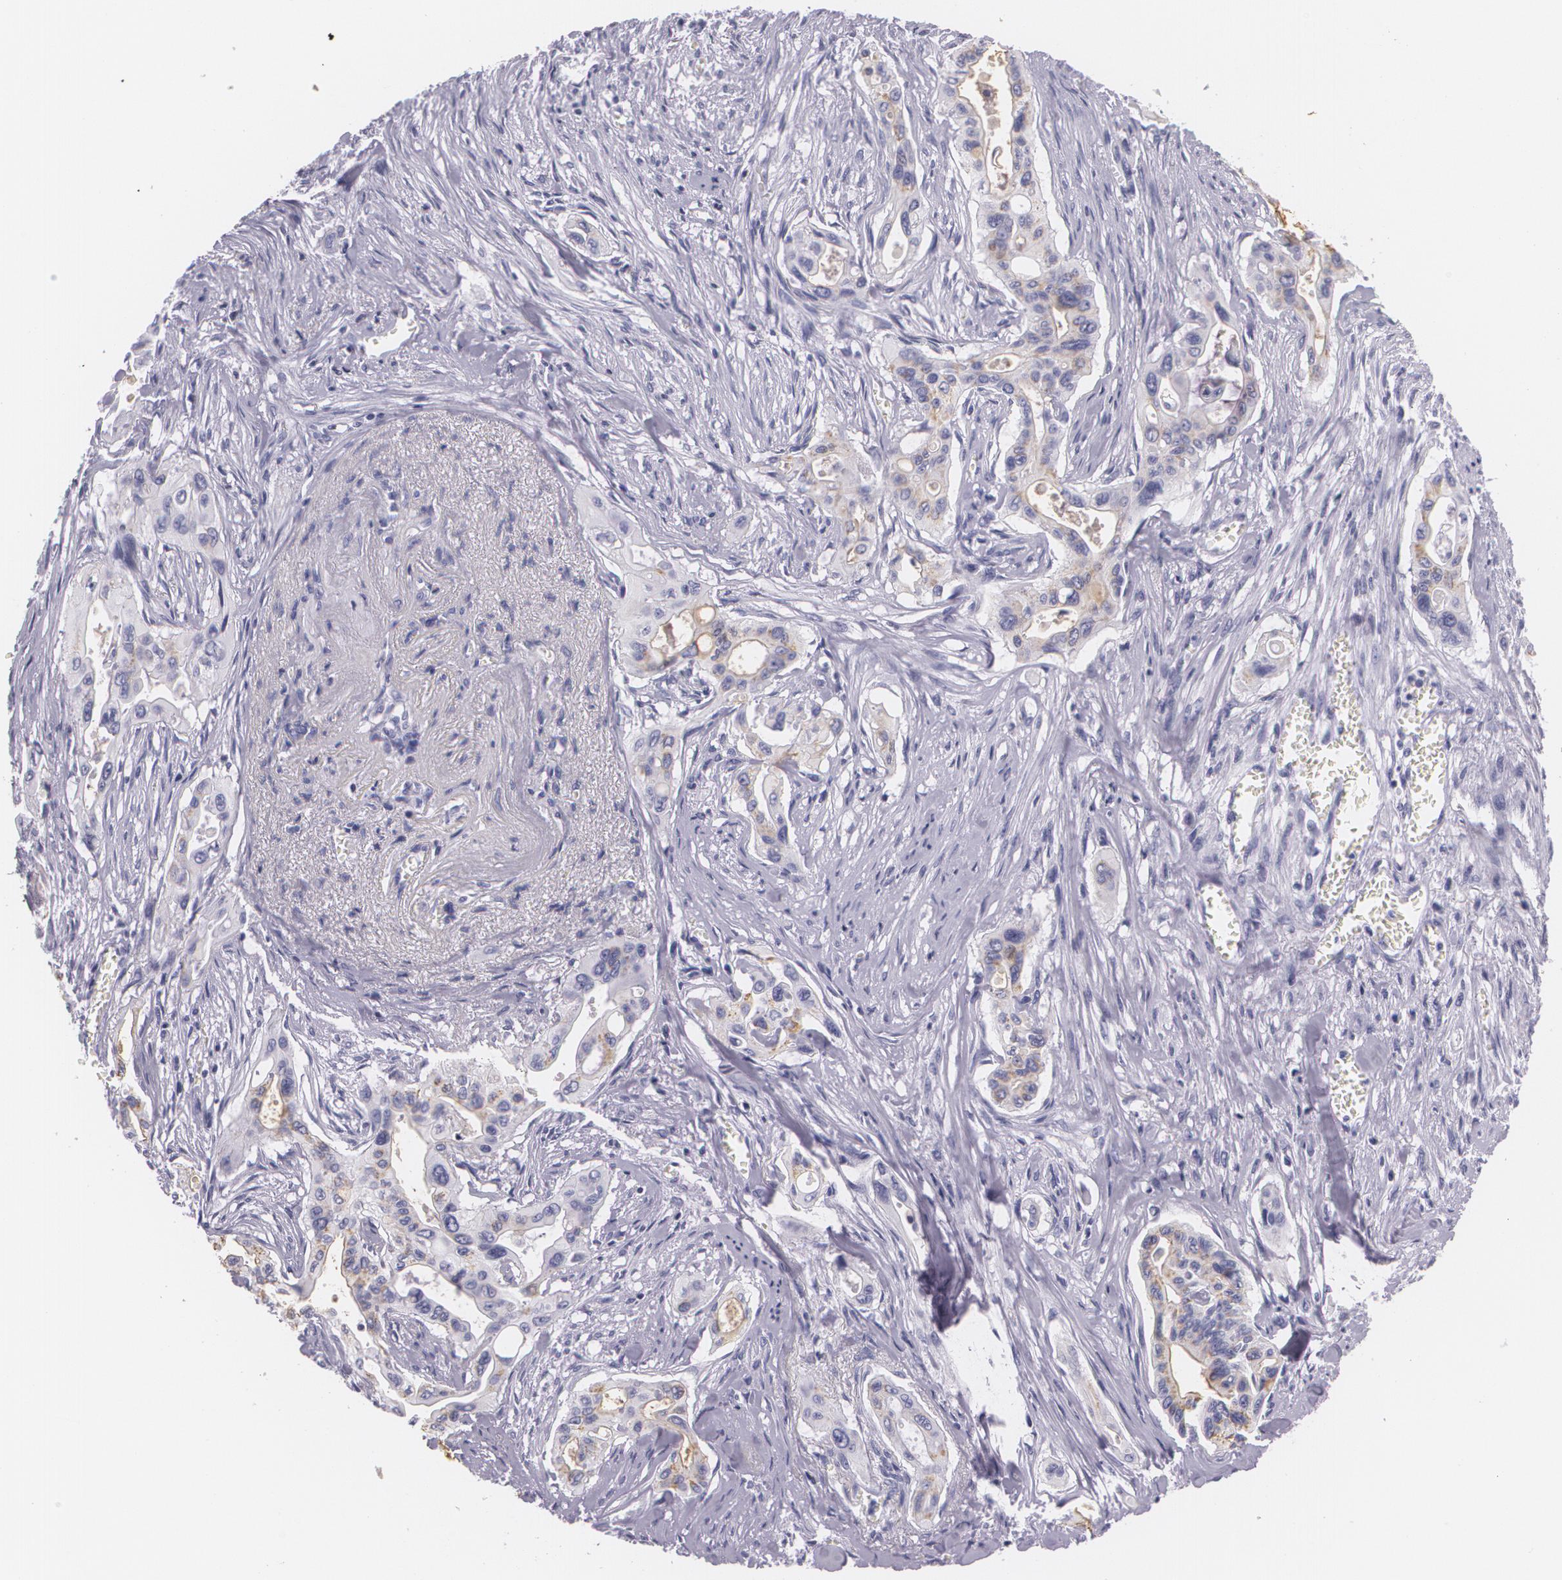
{"staining": {"intensity": "negative", "quantity": "none", "location": "none"}, "tissue": "pancreatic cancer", "cell_type": "Tumor cells", "image_type": "cancer", "snomed": [{"axis": "morphology", "description": "Adenocarcinoma, NOS"}, {"axis": "topography", "description": "Pancreas"}], "caption": "Tumor cells show no significant protein staining in pancreatic adenocarcinoma. (Stains: DAB immunohistochemistry with hematoxylin counter stain, Microscopy: brightfield microscopy at high magnification).", "gene": "DLG4", "patient": {"sex": "male", "age": 77}}